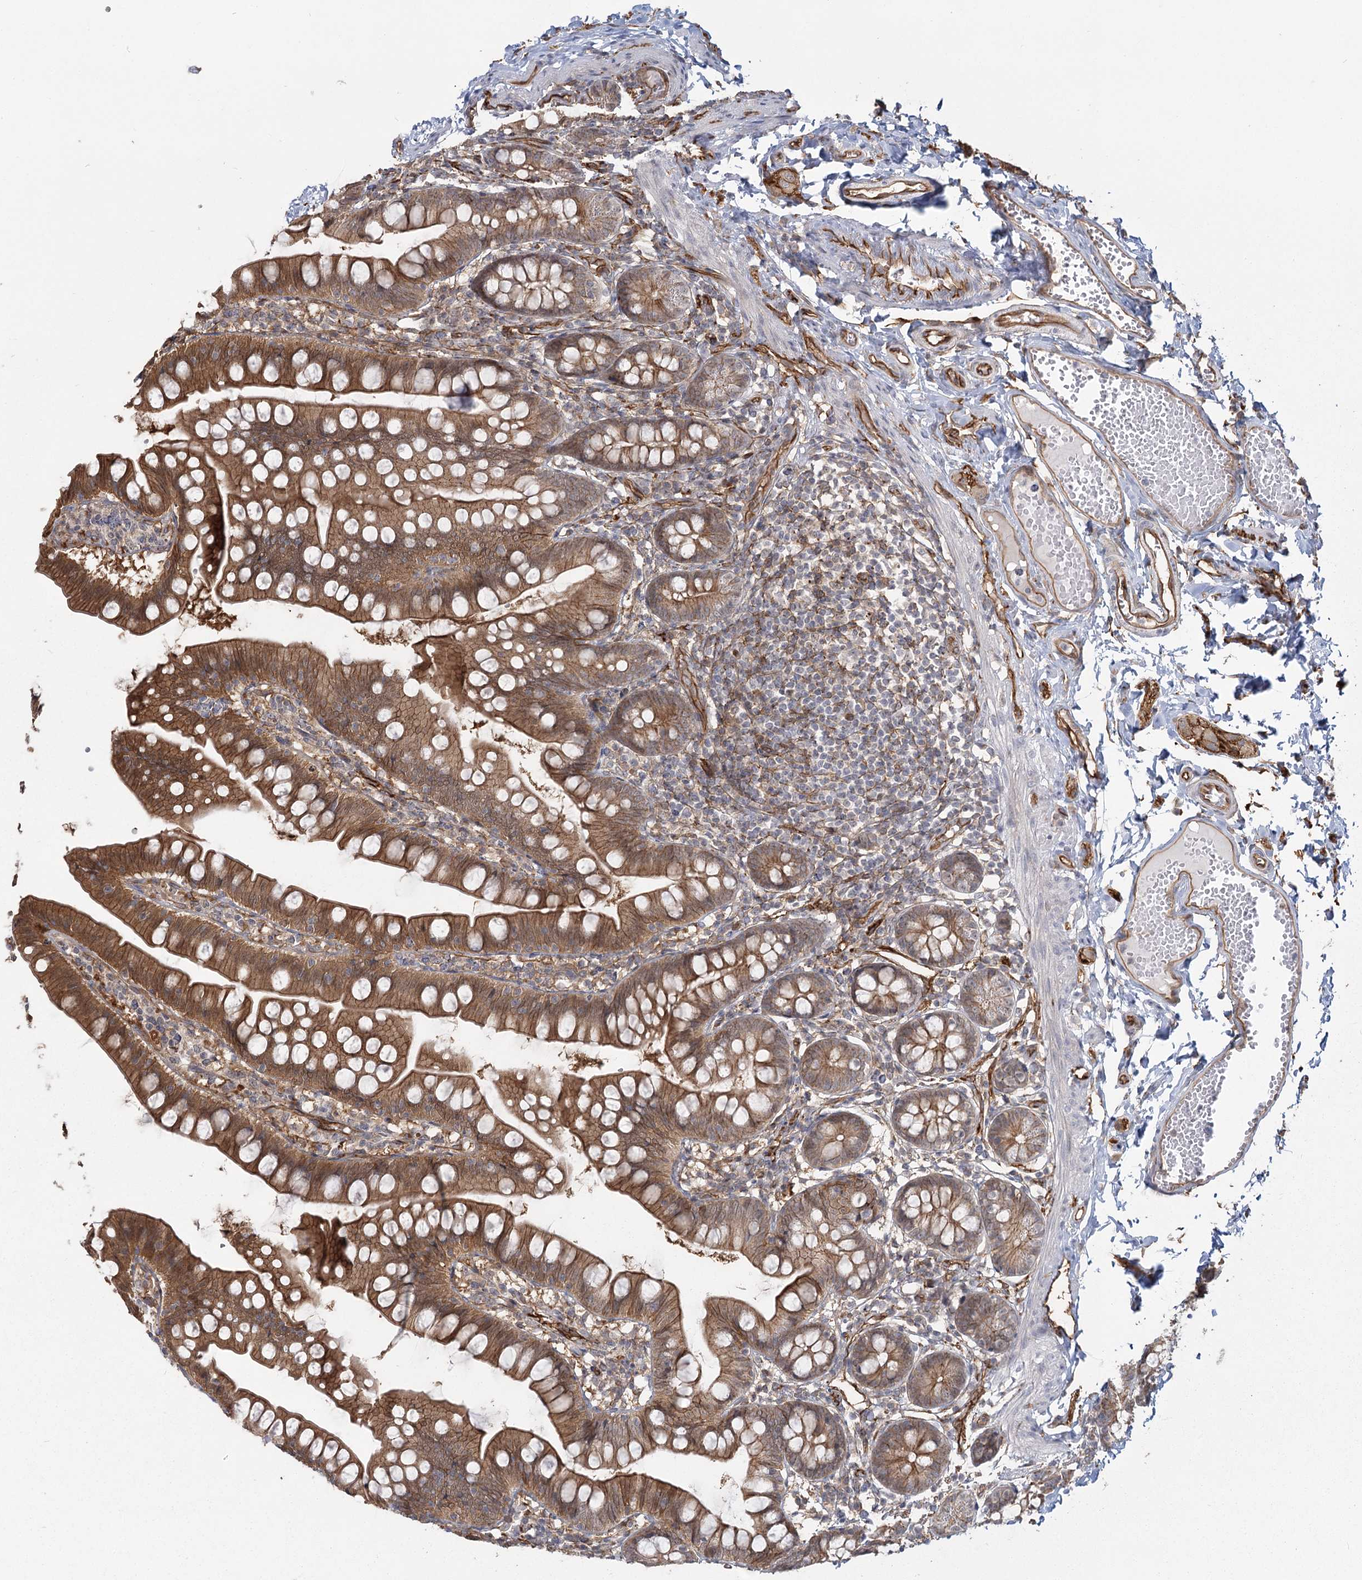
{"staining": {"intensity": "moderate", "quantity": ">75%", "location": "cytoplasmic/membranous"}, "tissue": "small intestine", "cell_type": "Glandular cells", "image_type": "normal", "snomed": [{"axis": "morphology", "description": "Normal tissue, NOS"}, {"axis": "topography", "description": "Small intestine"}], "caption": "IHC (DAB (3,3'-diaminobenzidine)) staining of normal human small intestine shows moderate cytoplasmic/membranous protein positivity in approximately >75% of glandular cells. (DAB IHC, brown staining for protein, blue staining for nuclei).", "gene": "RPP14", "patient": {"sex": "male", "age": 7}}